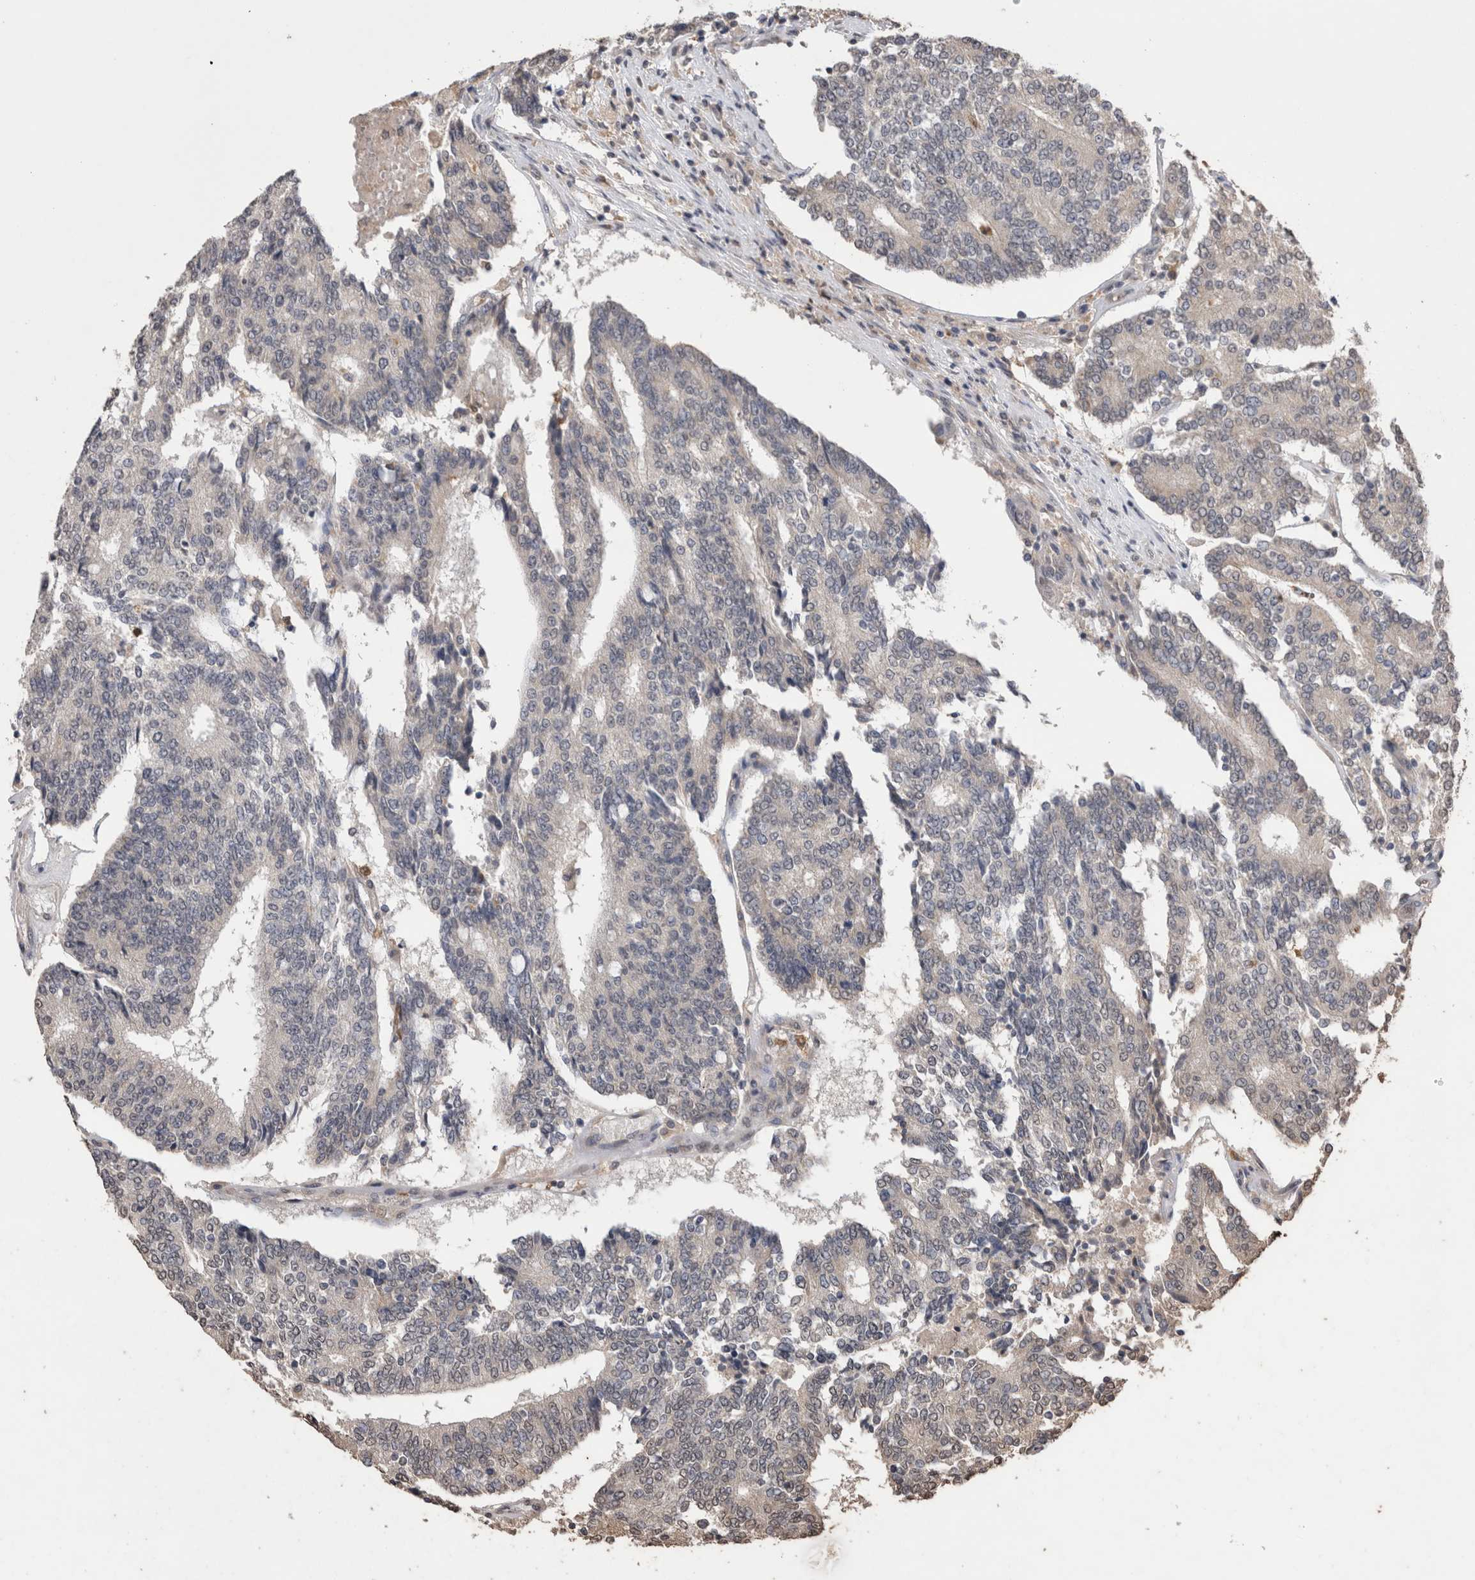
{"staining": {"intensity": "negative", "quantity": "none", "location": "none"}, "tissue": "prostate cancer", "cell_type": "Tumor cells", "image_type": "cancer", "snomed": [{"axis": "morphology", "description": "Normal tissue, NOS"}, {"axis": "morphology", "description": "Adenocarcinoma, High grade"}, {"axis": "topography", "description": "Prostate"}, {"axis": "topography", "description": "Seminal veicle"}], "caption": "This is an immunohistochemistry image of human prostate cancer (adenocarcinoma (high-grade)). There is no expression in tumor cells.", "gene": "GRK5", "patient": {"sex": "male", "age": 55}}